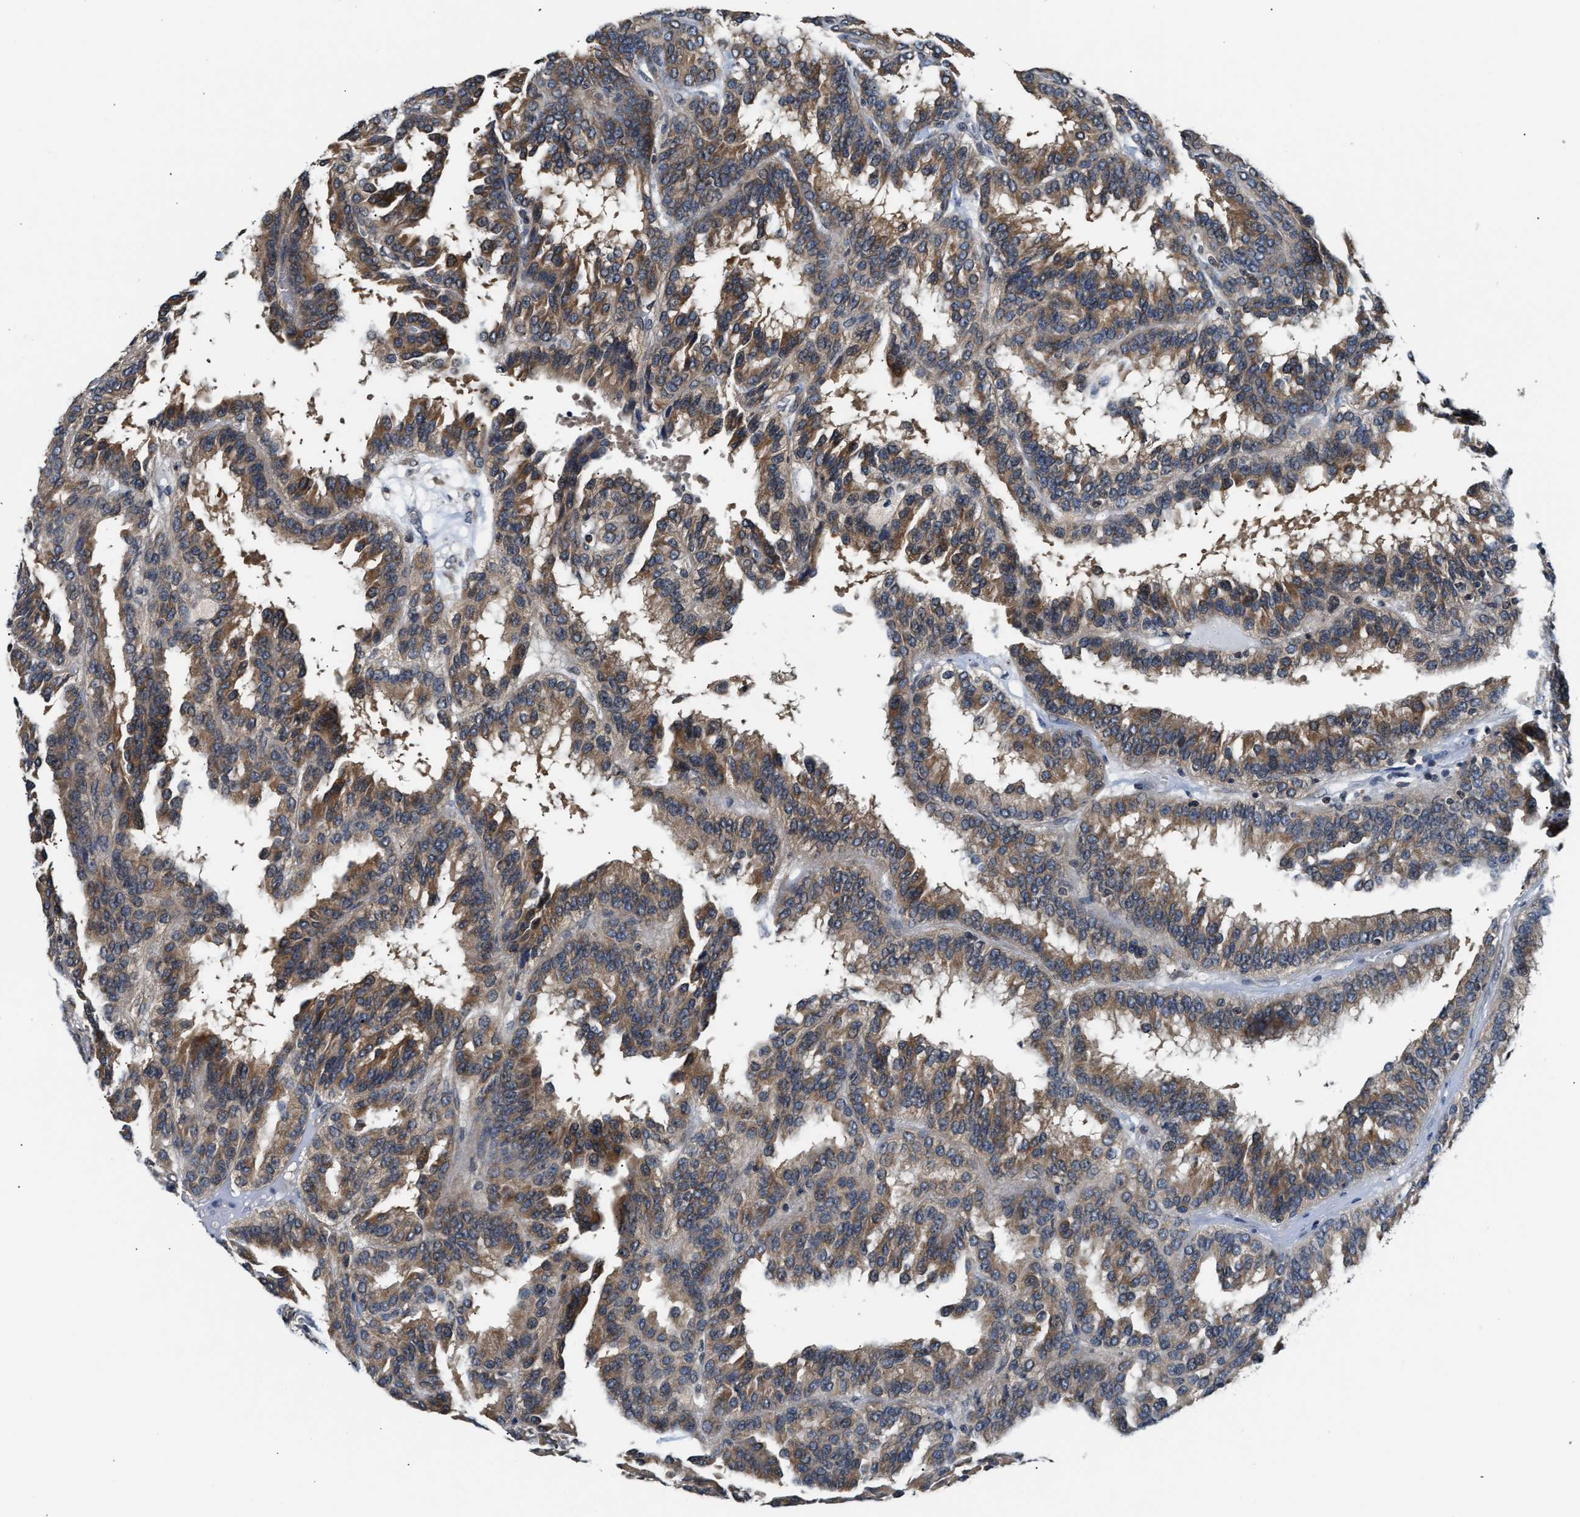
{"staining": {"intensity": "moderate", "quantity": ">75%", "location": "cytoplasmic/membranous"}, "tissue": "renal cancer", "cell_type": "Tumor cells", "image_type": "cancer", "snomed": [{"axis": "morphology", "description": "Adenocarcinoma, NOS"}, {"axis": "topography", "description": "Kidney"}], "caption": "Immunohistochemistry histopathology image of neoplastic tissue: human renal adenocarcinoma stained using IHC reveals medium levels of moderate protein expression localized specifically in the cytoplasmic/membranous of tumor cells, appearing as a cytoplasmic/membranous brown color.", "gene": "RAB29", "patient": {"sex": "male", "age": 46}}